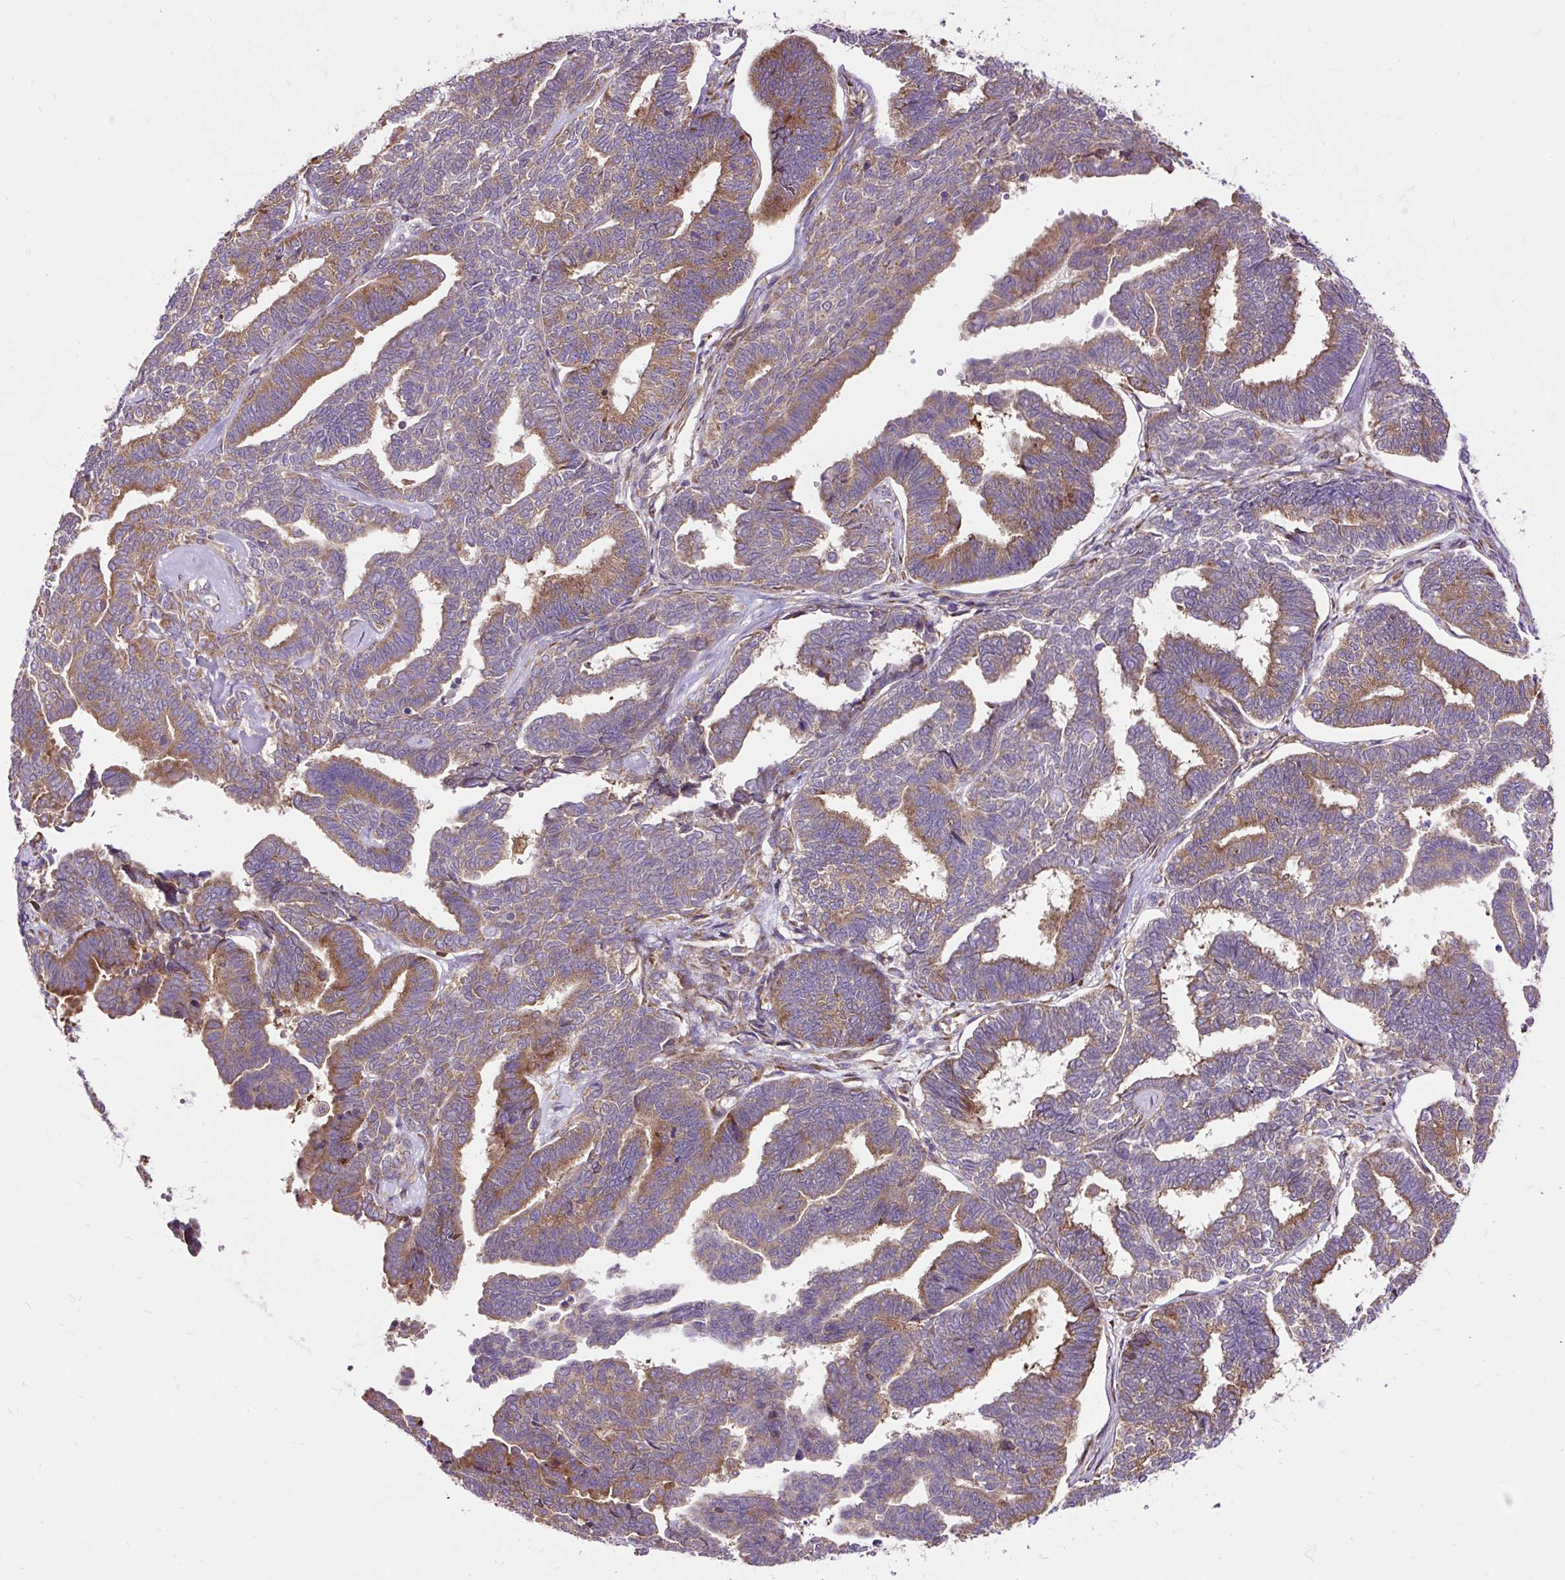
{"staining": {"intensity": "moderate", "quantity": "25%-75%", "location": "cytoplasmic/membranous"}, "tissue": "endometrial cancer", "cell_type": "Tumor cells", "image_type": "cancer", "snomed": [{"axis": "morphology", "description": "Adenocarcinoma, NOS"}, {"axis": "topography", "description": "Endometrium"}], "caption": "There is medium levels of moderate cytoplasmic/membranous positivity in tumor cells of endometrial cancer, as demonstrated by immunohistochemical staining (brown color).", "gene": "RPS5", "patient": {"sex": "female", "age": 70}}